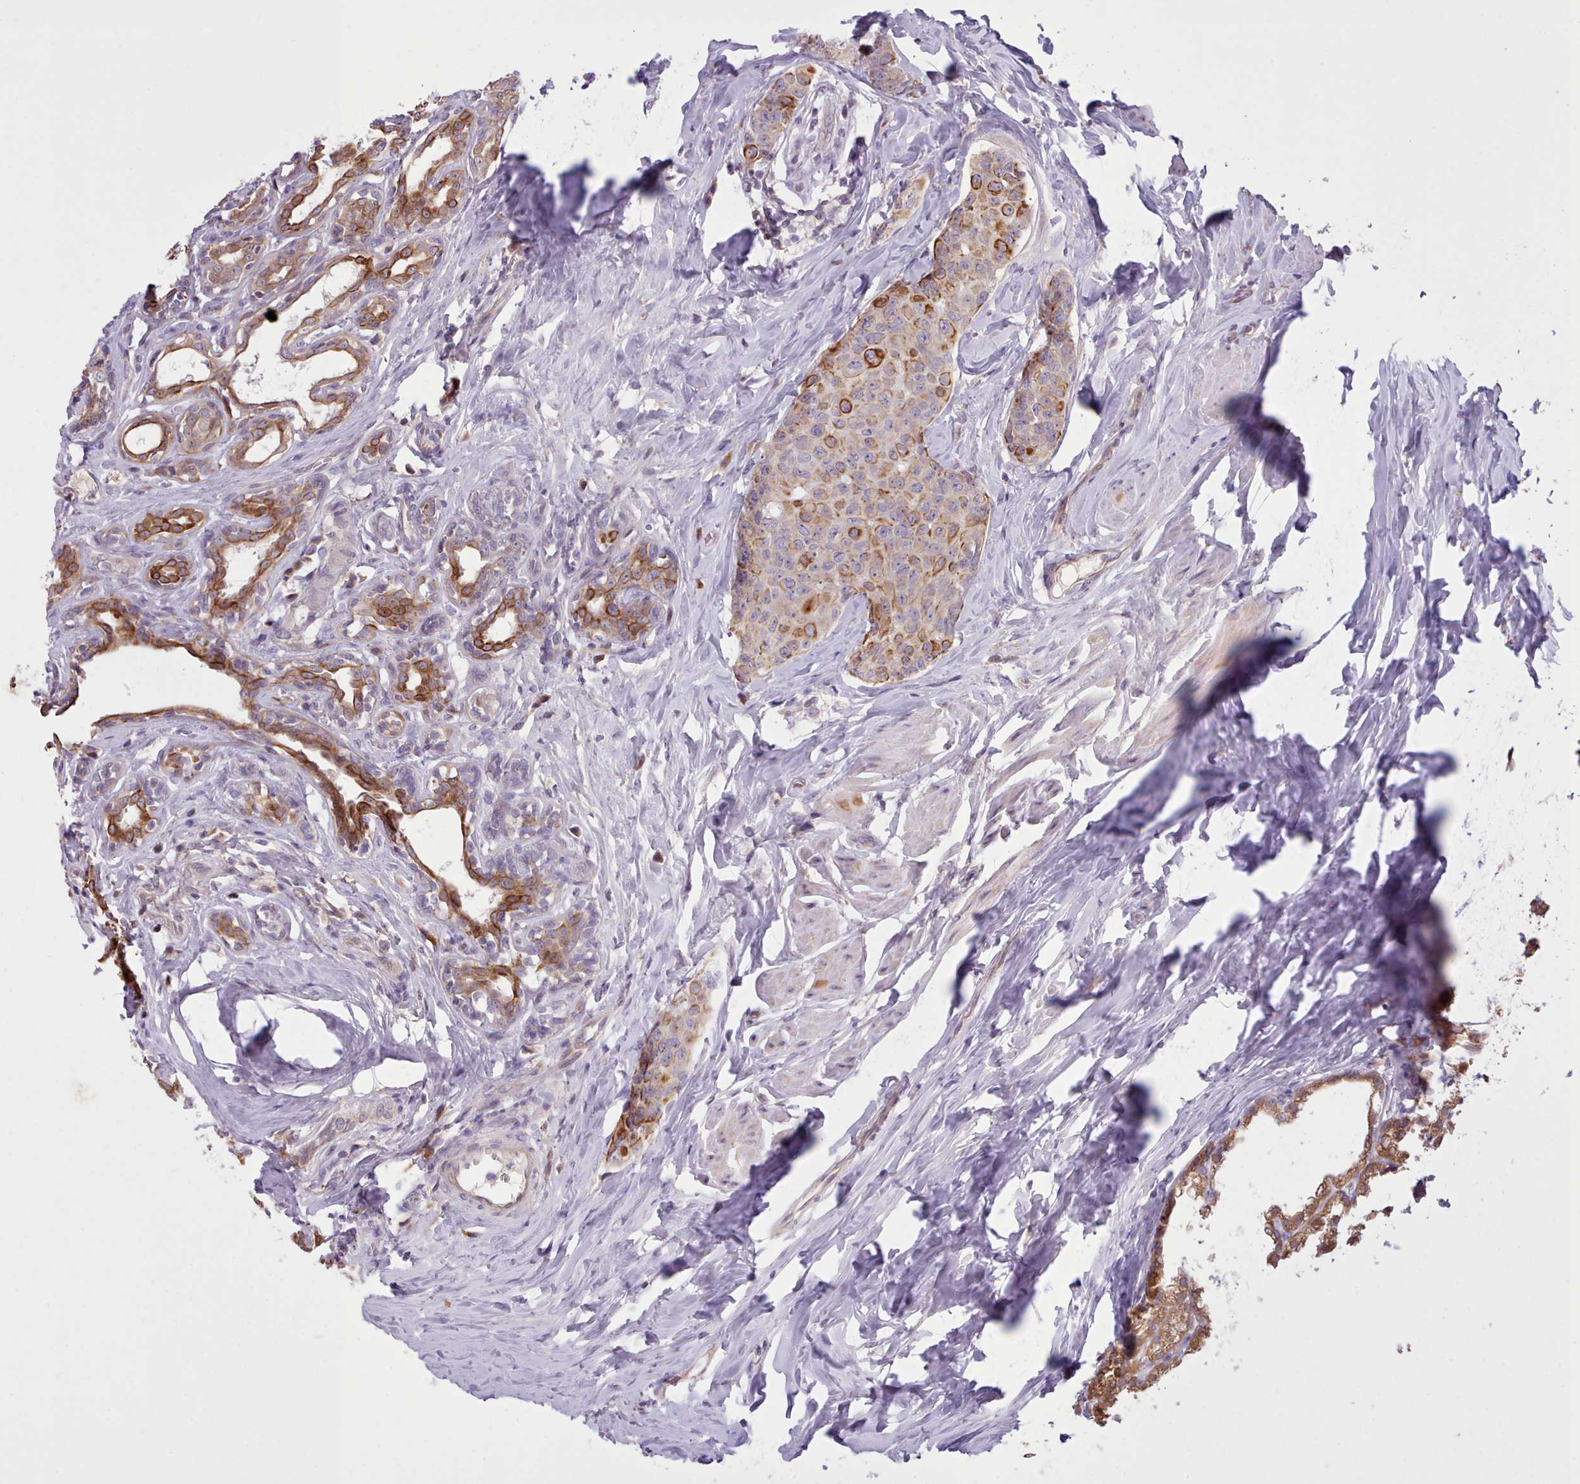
{"staining": {"intensity": "moderate", "quantity": "<25%", "location": "cytoplasmic/membranous"}, "tissue": "breast cancer", "cell_type": "Tumor cells", "image_type": "cancer", "snomed": [{"axis": "morphology", "description": "Duct carcinoma"}, {"axis": "topography", "description": "Breast"}], "caption": "The histopathology image displays immunohistochemical staining of breast infiltrating ductal carcinoma. There is moderate cytoplasmic/membranous positivity is seen in approximately <25% of tumor cells.", "gene": "NMRK1", "patient": {"sex": "female", "age": 40}}